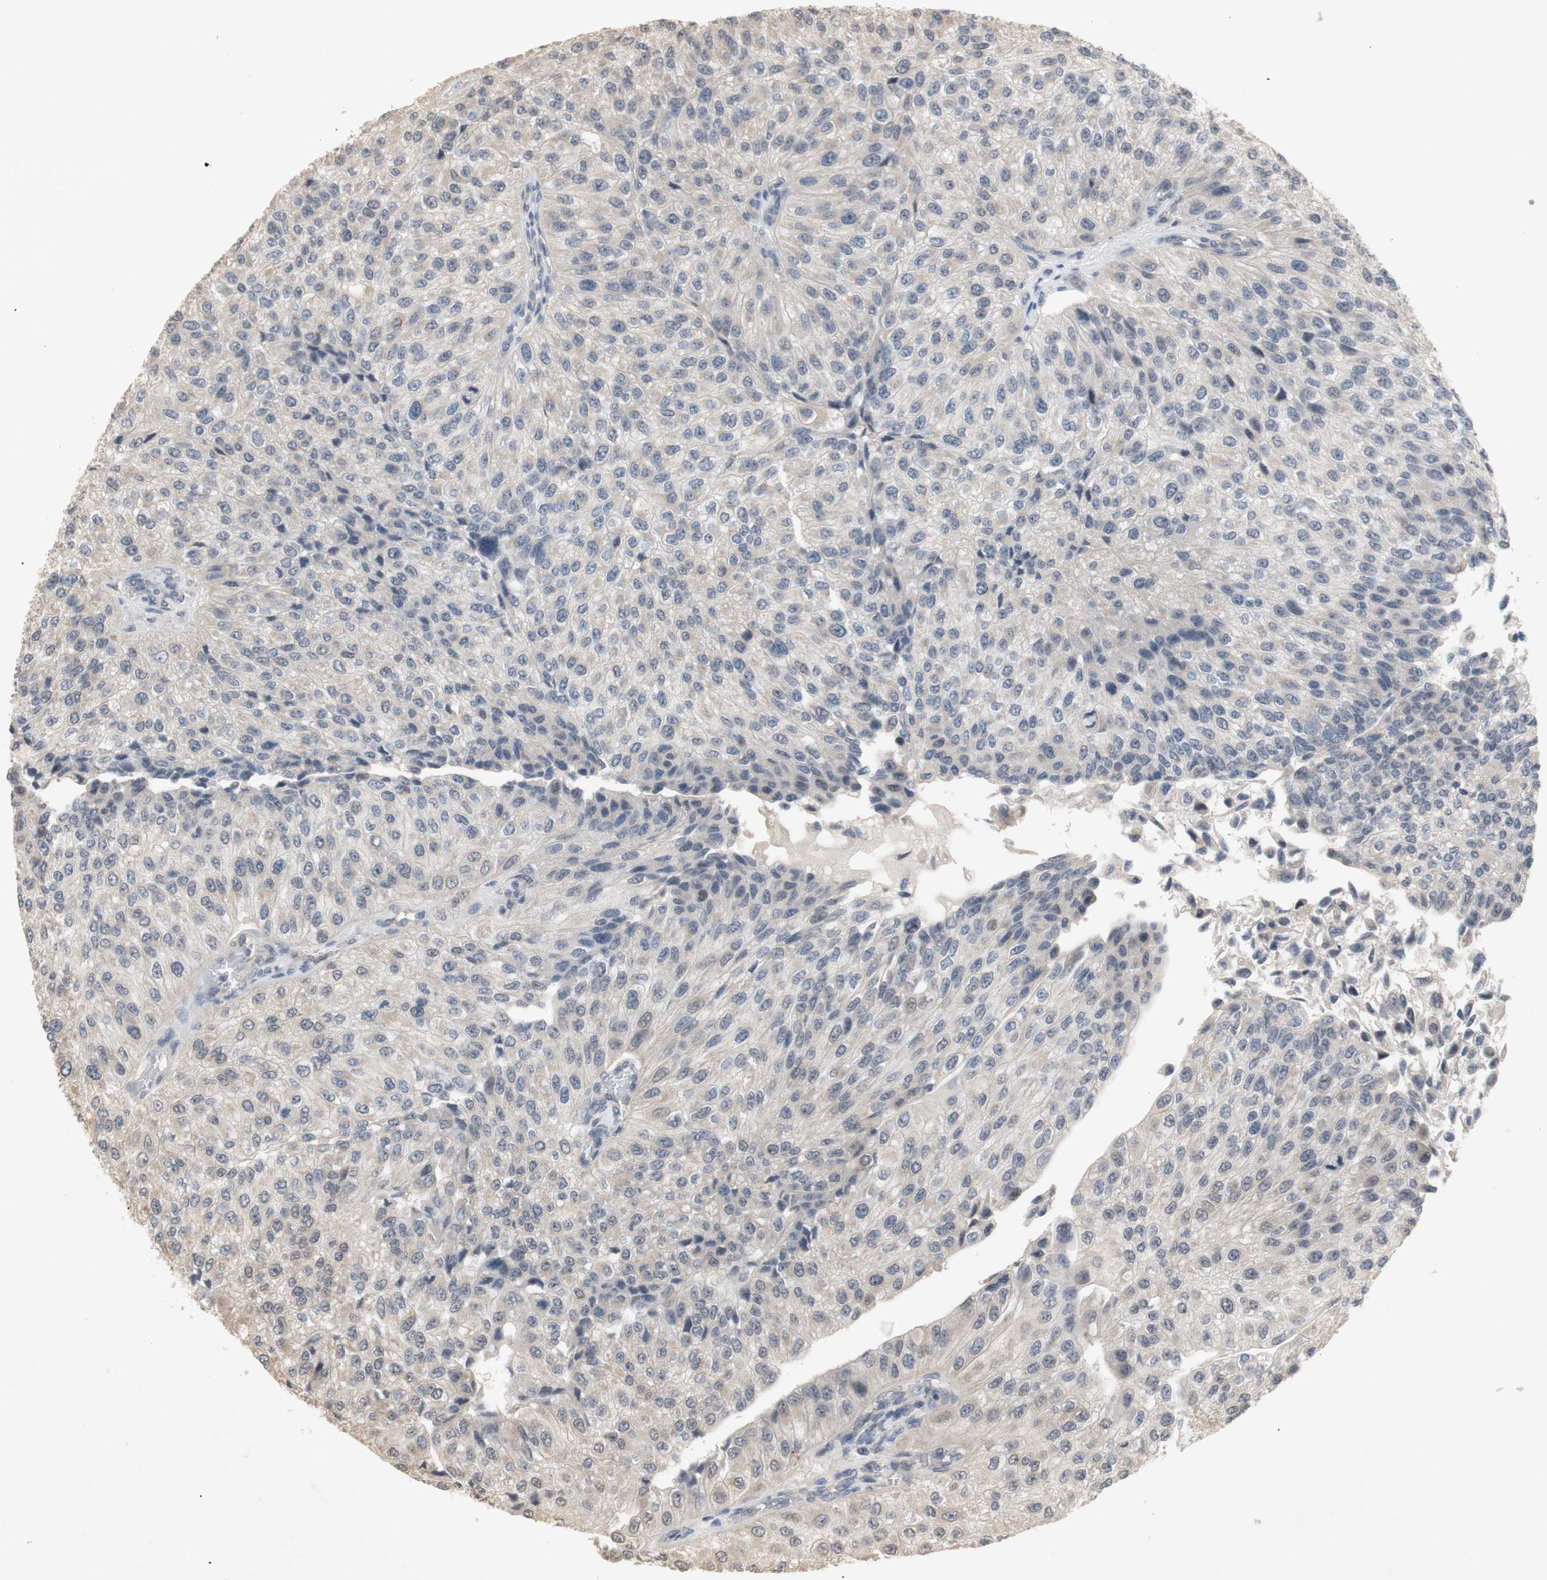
{"staining": {"intensity": "weak", "quantity": ">75%", "location": "cytoplasmic/membranous"}, "tissue": "urothelial cancer", "cell_type": "Tumor cells", "image_type": "cancer", "snomed": [{"axis": "morphology", "description": "Urothelial carcinoma, High grade"}, {"axis": "topography", "description": "Kidney"}, {"axis": "topography", "description": "Urinary bladder"}], "caption": "Urothelial carcinoma (high-grade) stained with IHC shows weak cytoplasmic/membranous expression in about >75% of tumor cells.", "gene": "FOSB", "patient": {"sex": "male", "age": 77}}